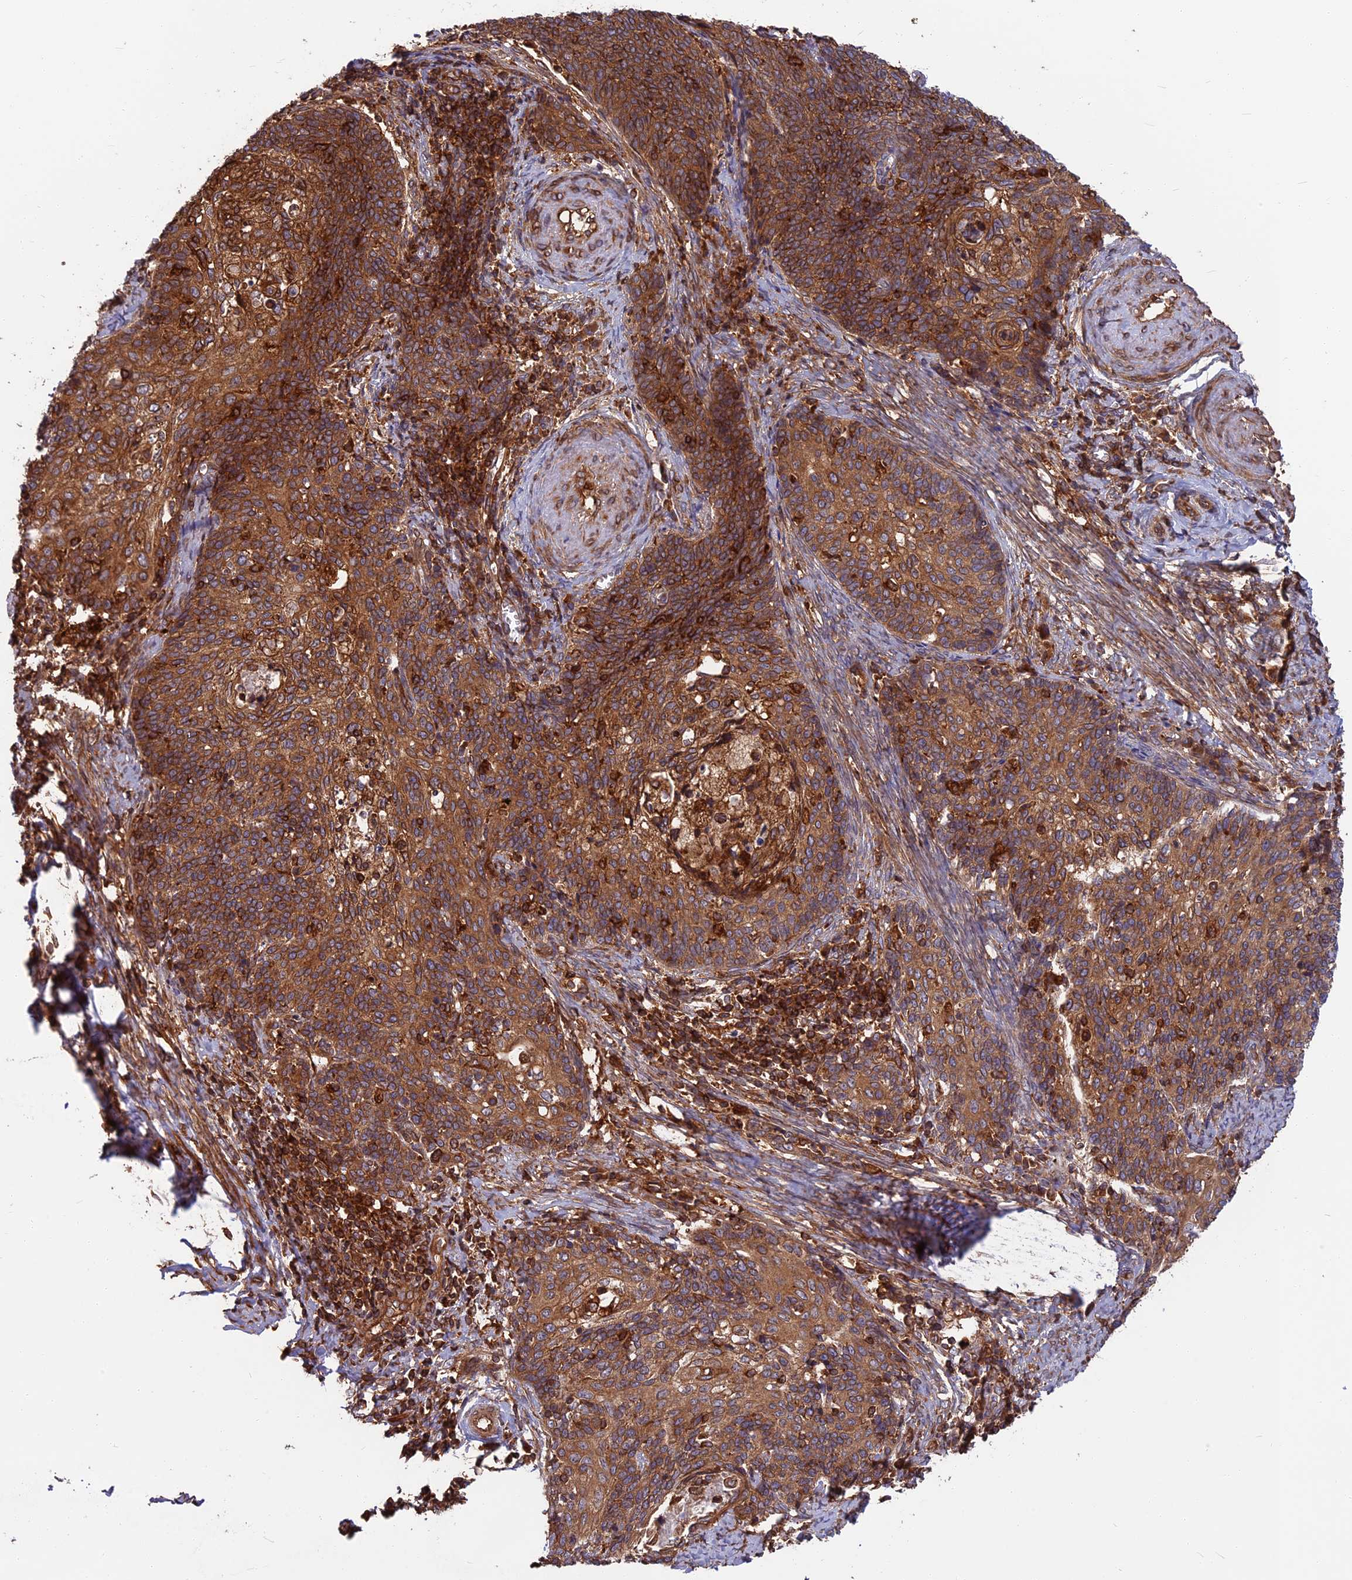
{"staining": {"intensity": "strong", "quantity": ">75%", "location": "cytoplasmic/membranous"}, "tissue": "cervical cancer", "cell_type": "Tumor cells", "image_type": "cancer", "snomed": [{"axis": "morphology", "description": "Squamous cell carcinoma, NOS"}, {"axis": "topography", "description": "Cervix"}], "caption": "Human cervical squamous cell carcinoma stained with a protein marker exhibits strong staining in tumor cells.", "gene": "WDR1", "patient": {"sex": "female", "age": 39}}